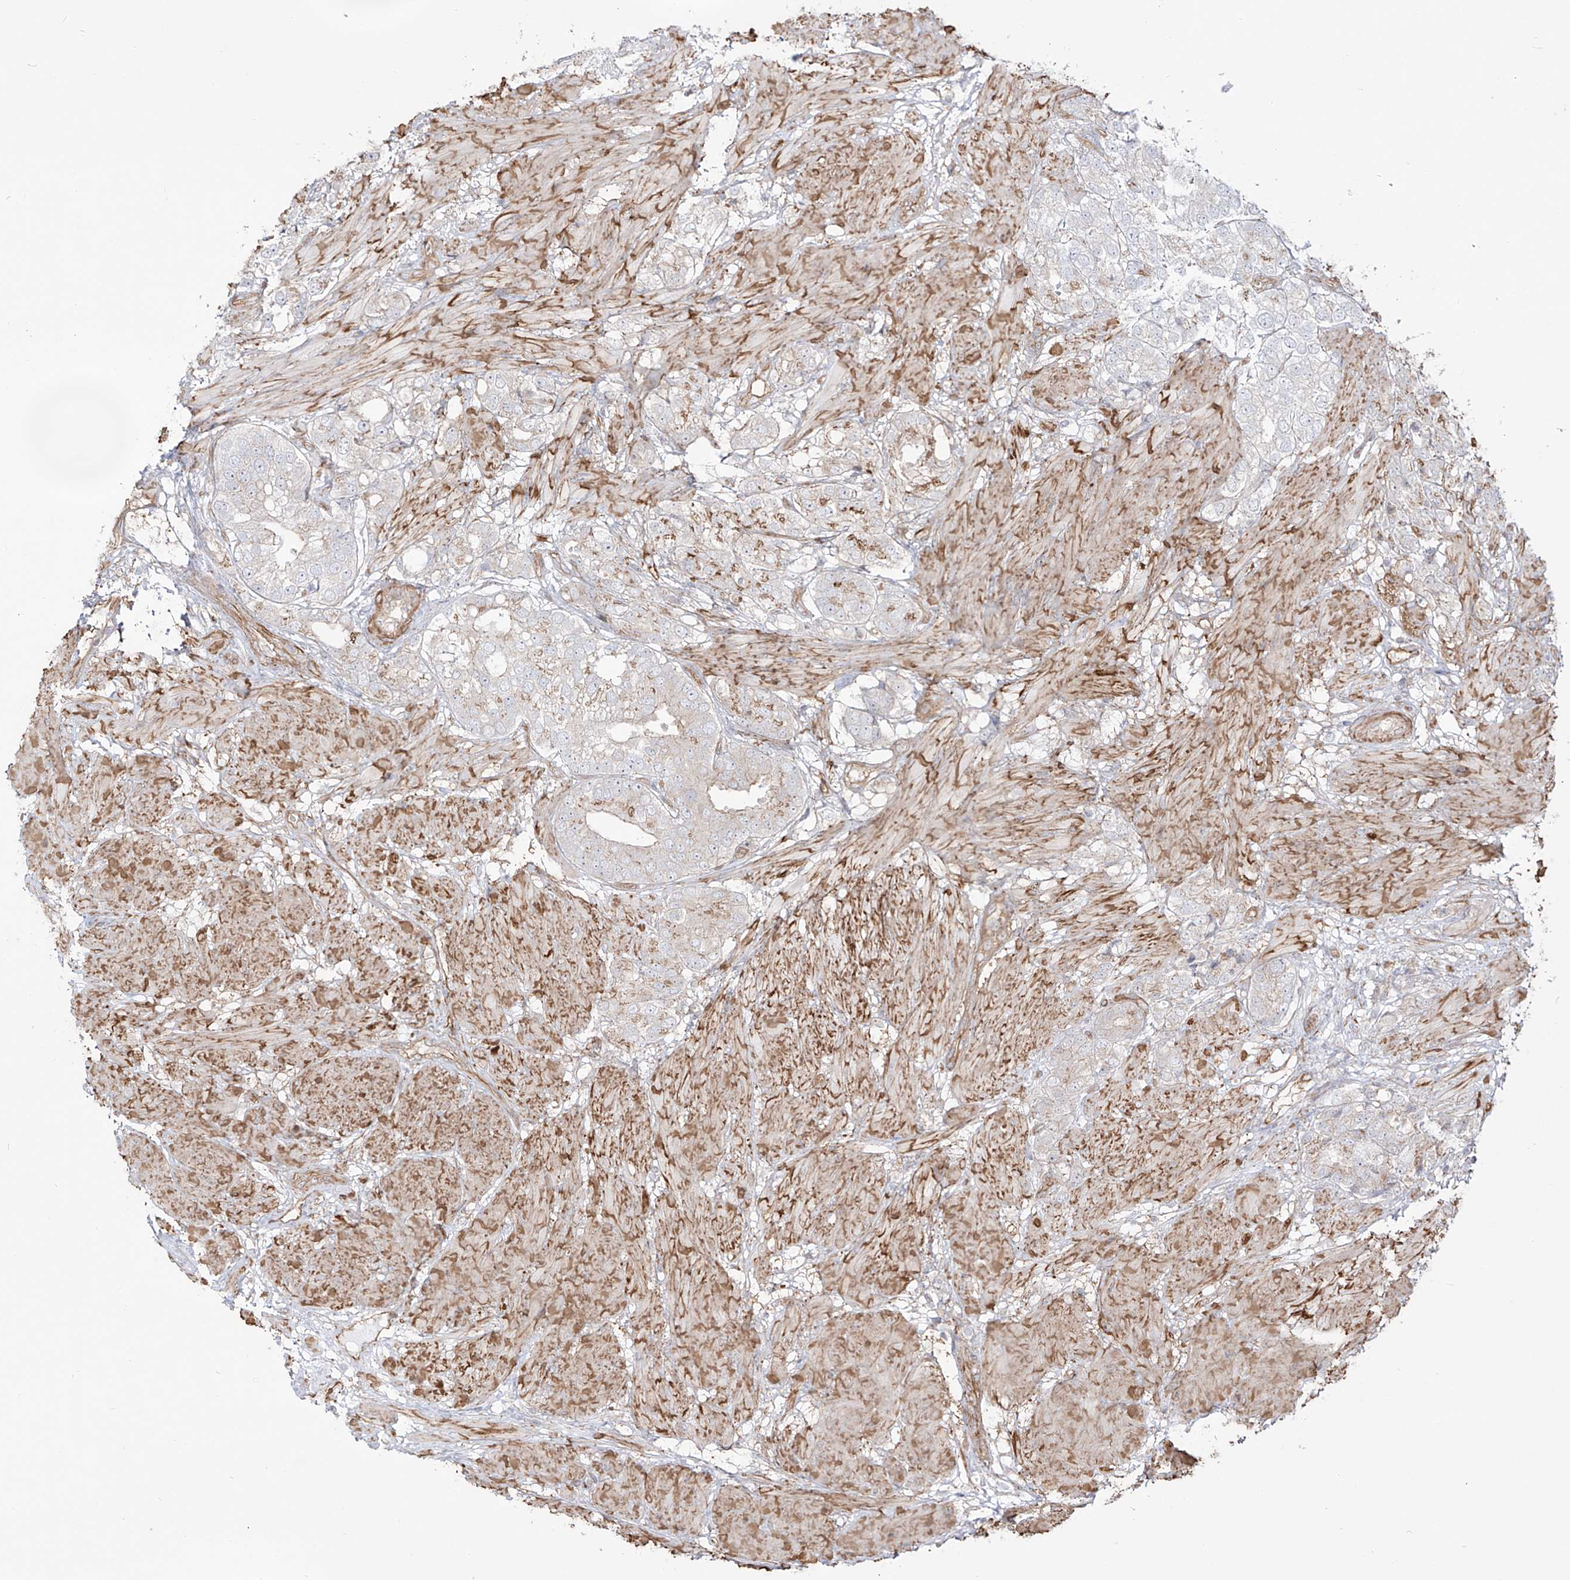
{"staining": {"intensity": "weak", "quantity": "<25%", "location": "cytoplasmic/membranous"}, "tissue": "prostate cancer", "cell_type": "Tumor cells", "image_type": "cancer", "snomed": [{"axis": "morphology", "description": "Adenocarcinoma, High grade"}, {"axis": "topography", "description": "Prostate"}], "caption": "Immunohistochemistry (IHC) histopathology image of prostate cancer stained for a protein (brown), which shows no staining in tumor cells.", "gene": "ZNF180", "patient": {"sex": "male", "age": 50}}